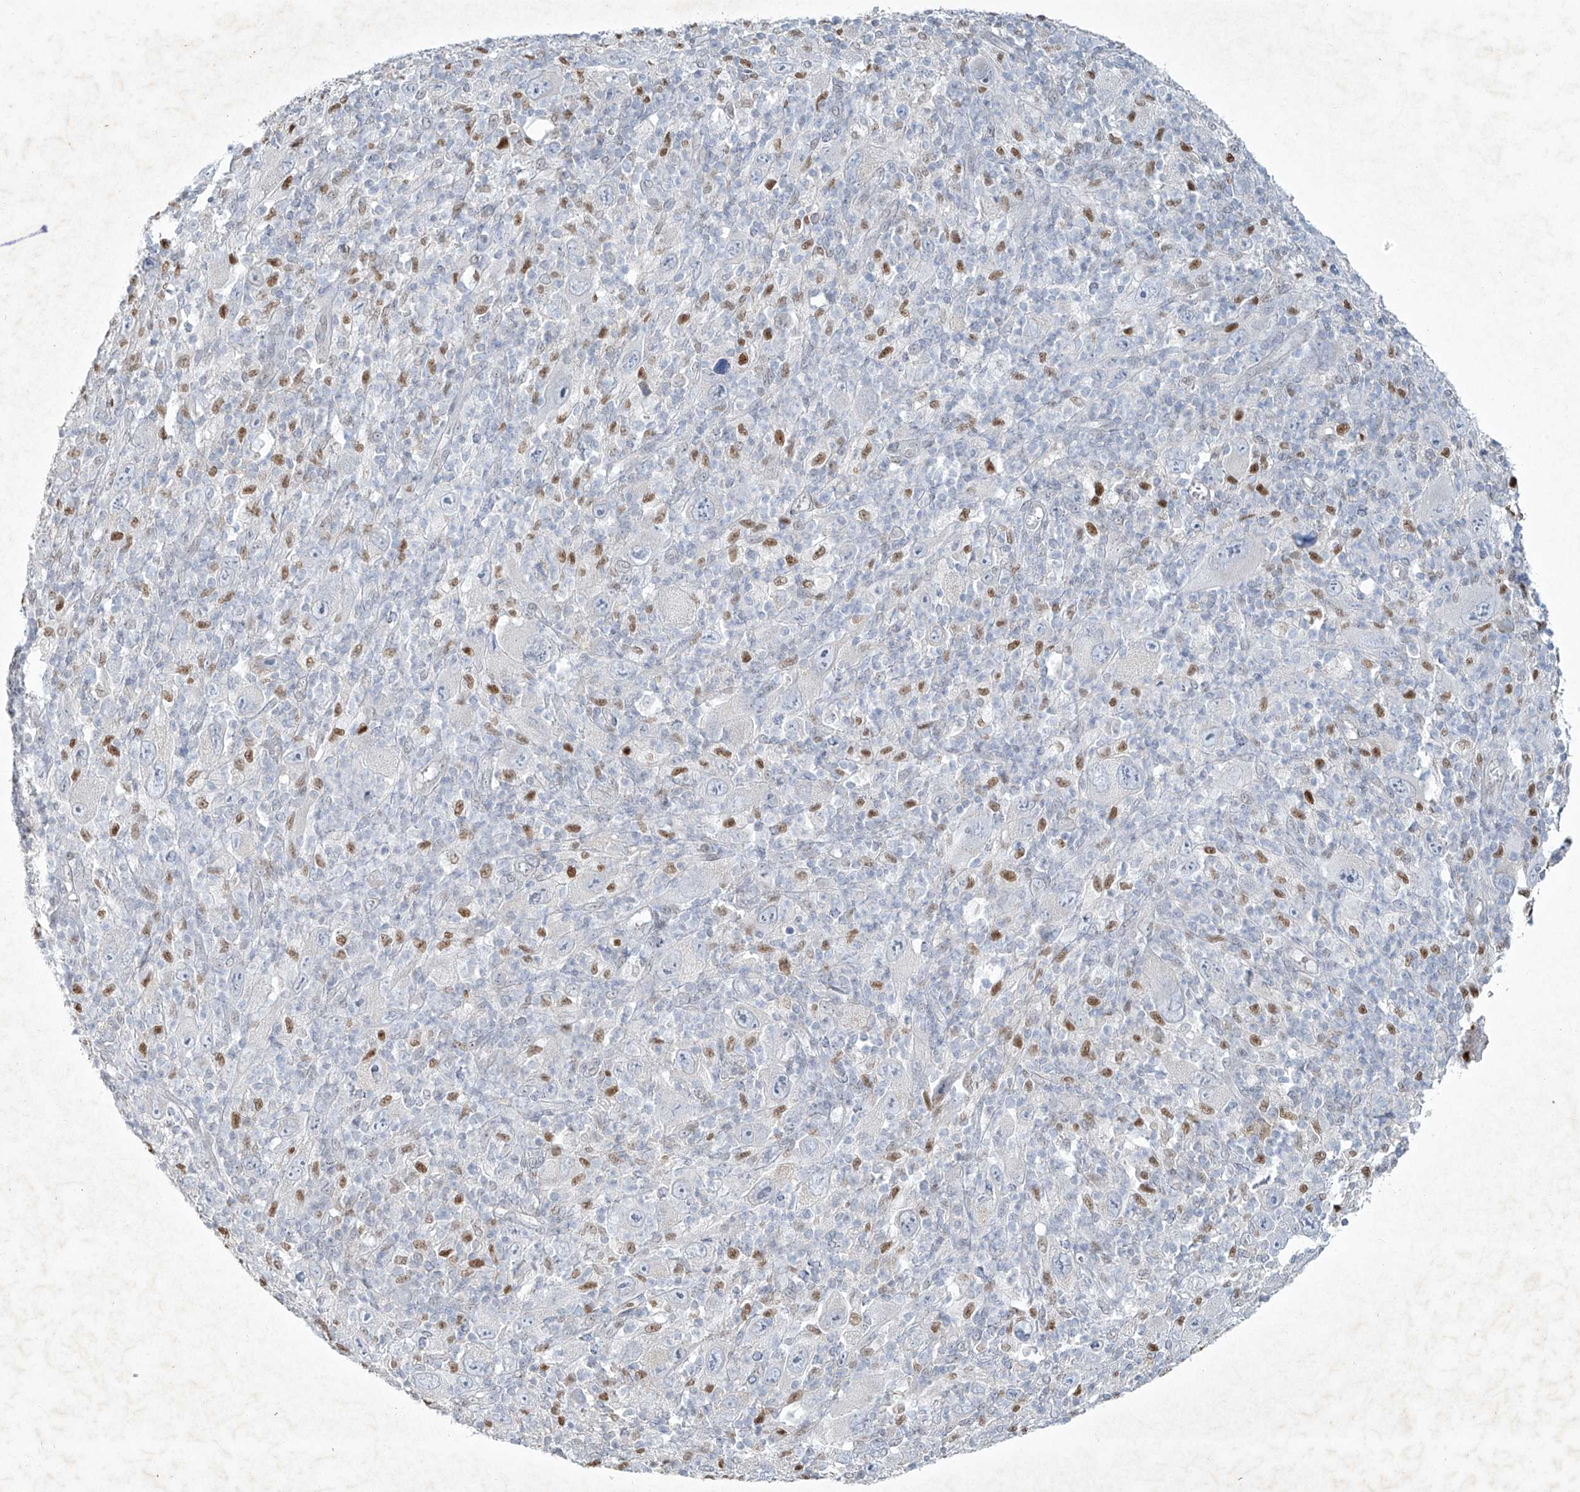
{"staining": {"intensity": "negative", "quantity": "none", "location": "none"}, "tissue": "melanoma", "cell_type": "Tumor cells", "image_type": "cancer", "snomed": [{"axis": "morphology", "description": "Malignant melanoma, Metastatic site"}, {"axis": "topography", "description": "Skin"}], "caption": "A micrograph of human malignant melanoma (metastatic site) is negative for staining in tumor cells. (Stains: DAB IHC with hematoxylin counter stain, Microscopy: brightfield microscopy at high magnification).", "gene": "TUBE1", "patient": {"sex": "female", "age": 56}}